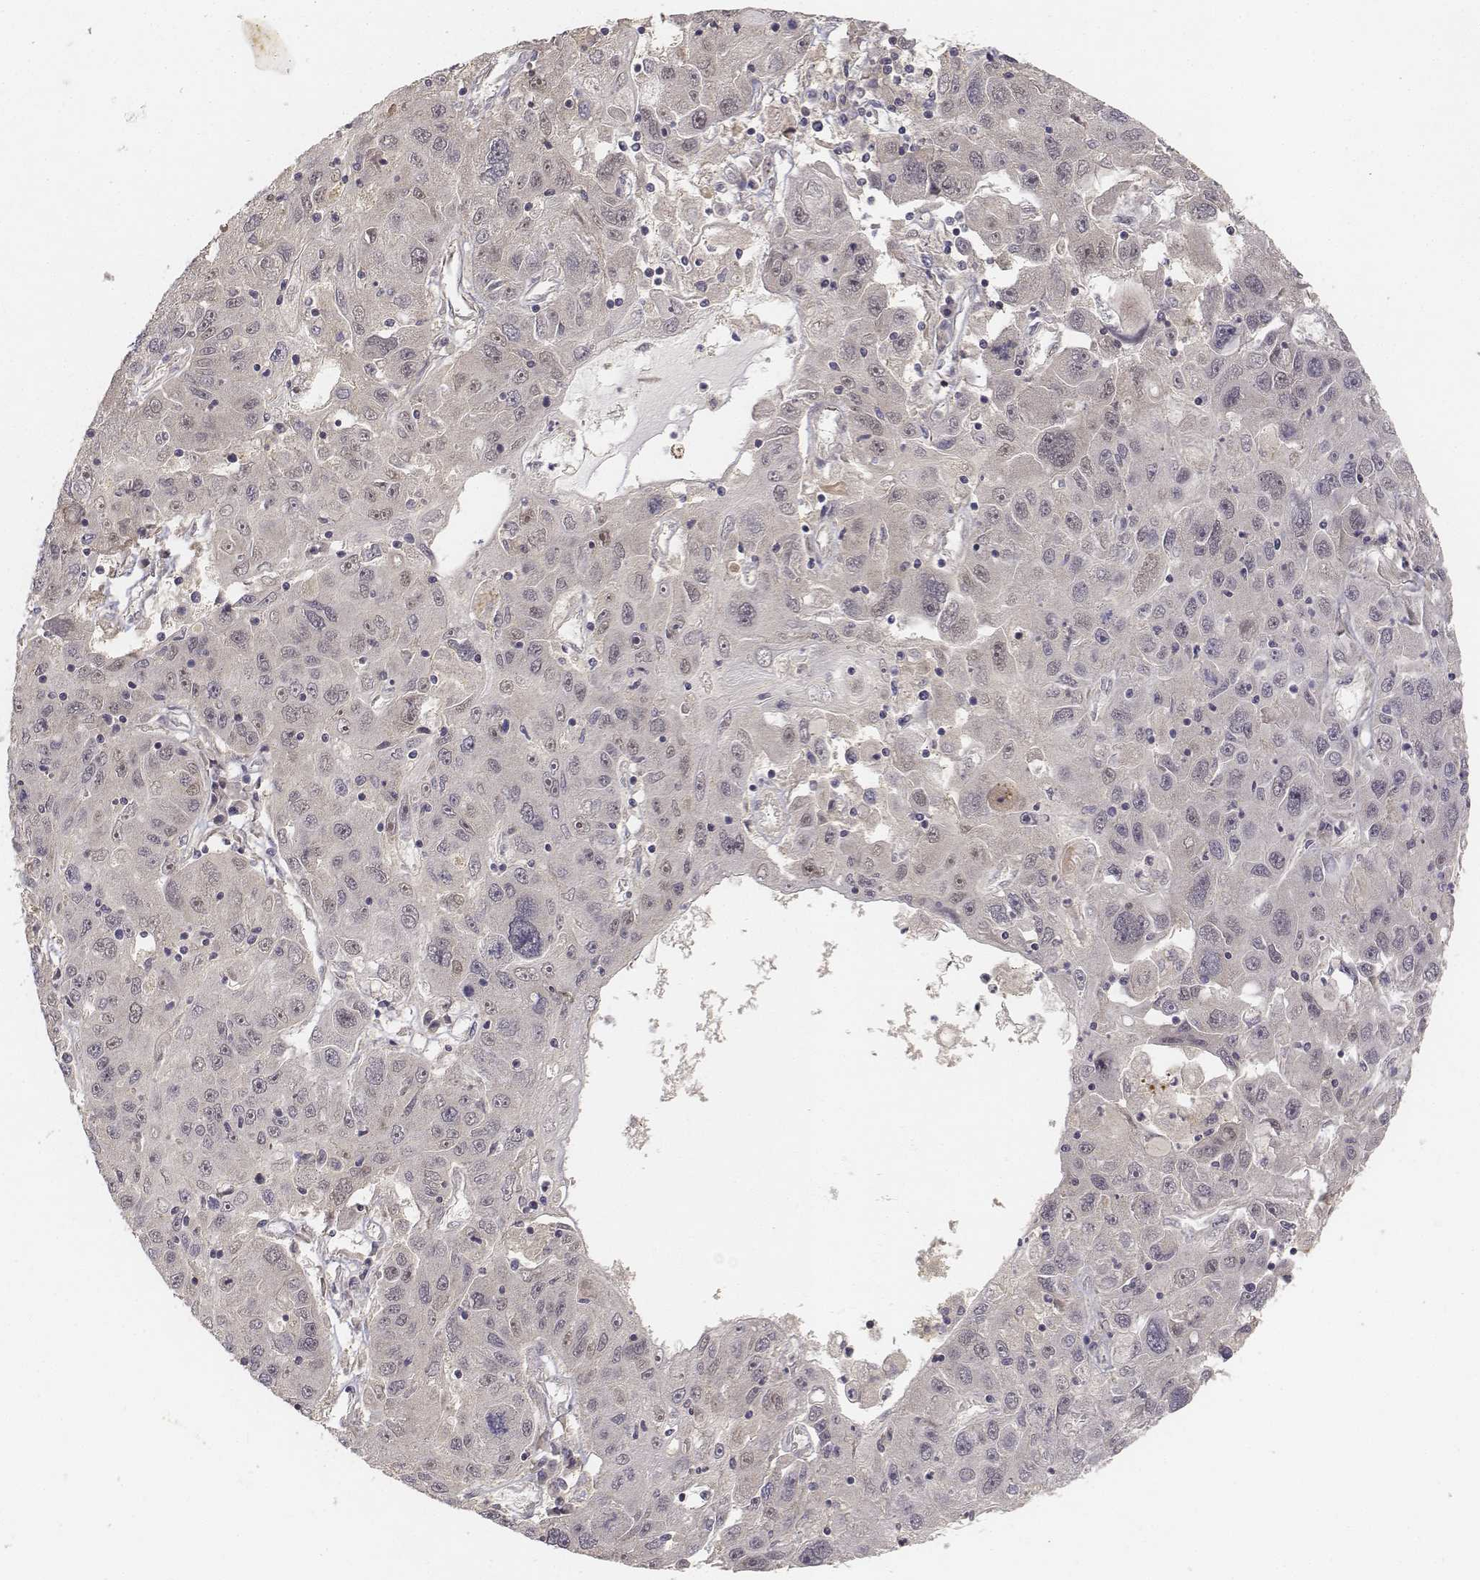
{"staining": {"intensity": "negative", "quantity": "none", "location": "none"}, "tissue": "stomach cancer", "cell_type": "Tumor cells", "image_type": "cancer", "snomed": [{"axis": "morphology", "description": "Adenocarcinoma, NOS"}, {"axis": "topography", "description": "Stomach"}], "caption": "Stomach adenocarcinoma was stained to show a protein in brown. There is no significant expression in tumor cells. Nuclei are stained in blue.", "gene": "FBXO21", "patient": {"sex": "male", "age": 56}}